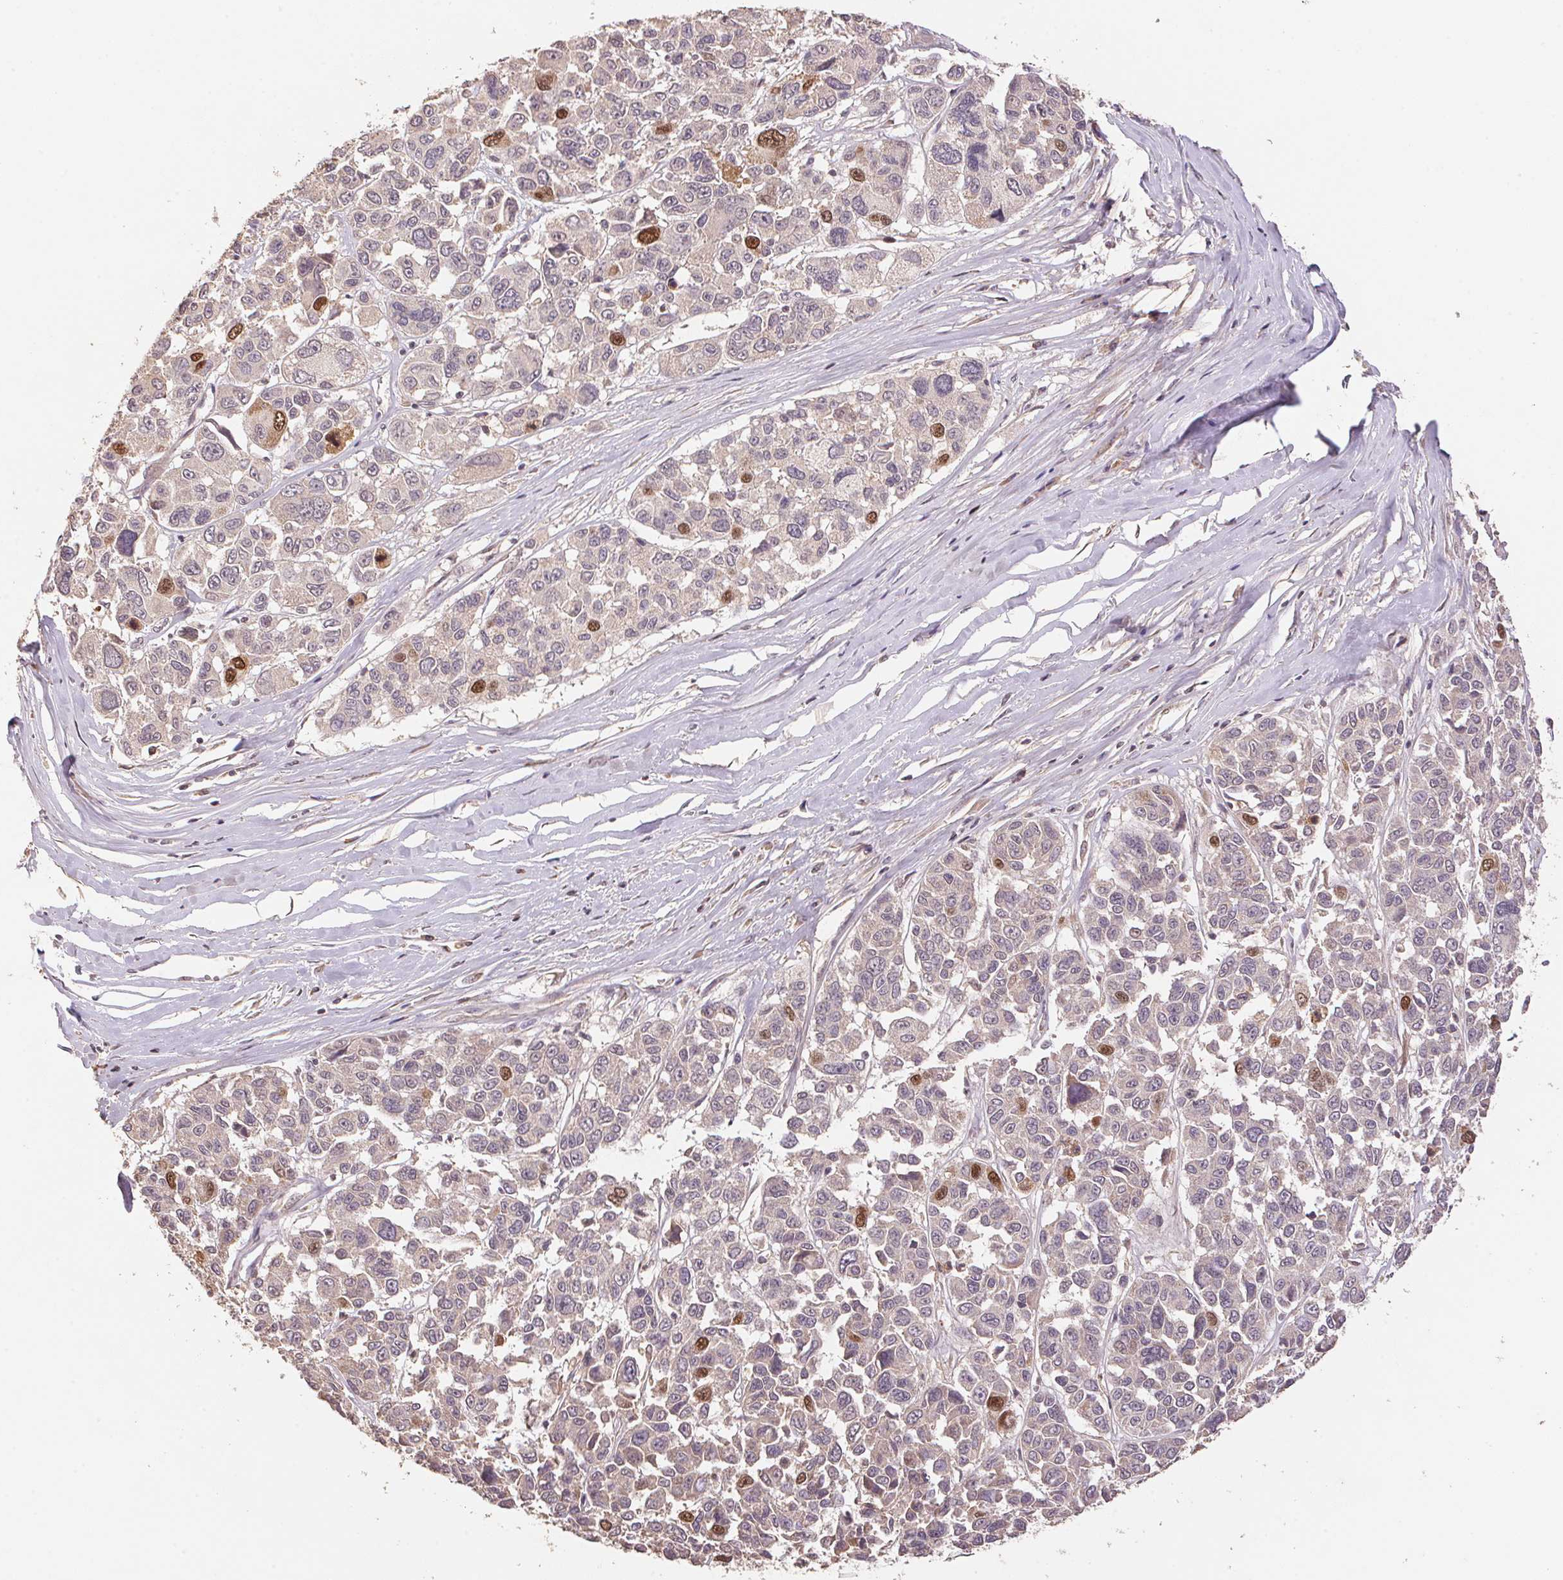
{"staining": {"intensity": "moderate", "quantity": "<25%", "location": "cytoplasmic/membranous,nuclear"}, "tissue": "melanoma", "cell_type": "Tumor cells", "image_type": "cancer", "snomed": [{"axis": "morphology", "description": "Malignant melanoma, NOS"}, {"axis": "topography", "description": "Skin"}], "caption": "Malignant melanoma stained for a protein reveals moderate cytoplasmic/membranous and nuclear positivity in tumor cells.", "gene": "CENPF", "patient": {"sex": "female", "age": 66}}